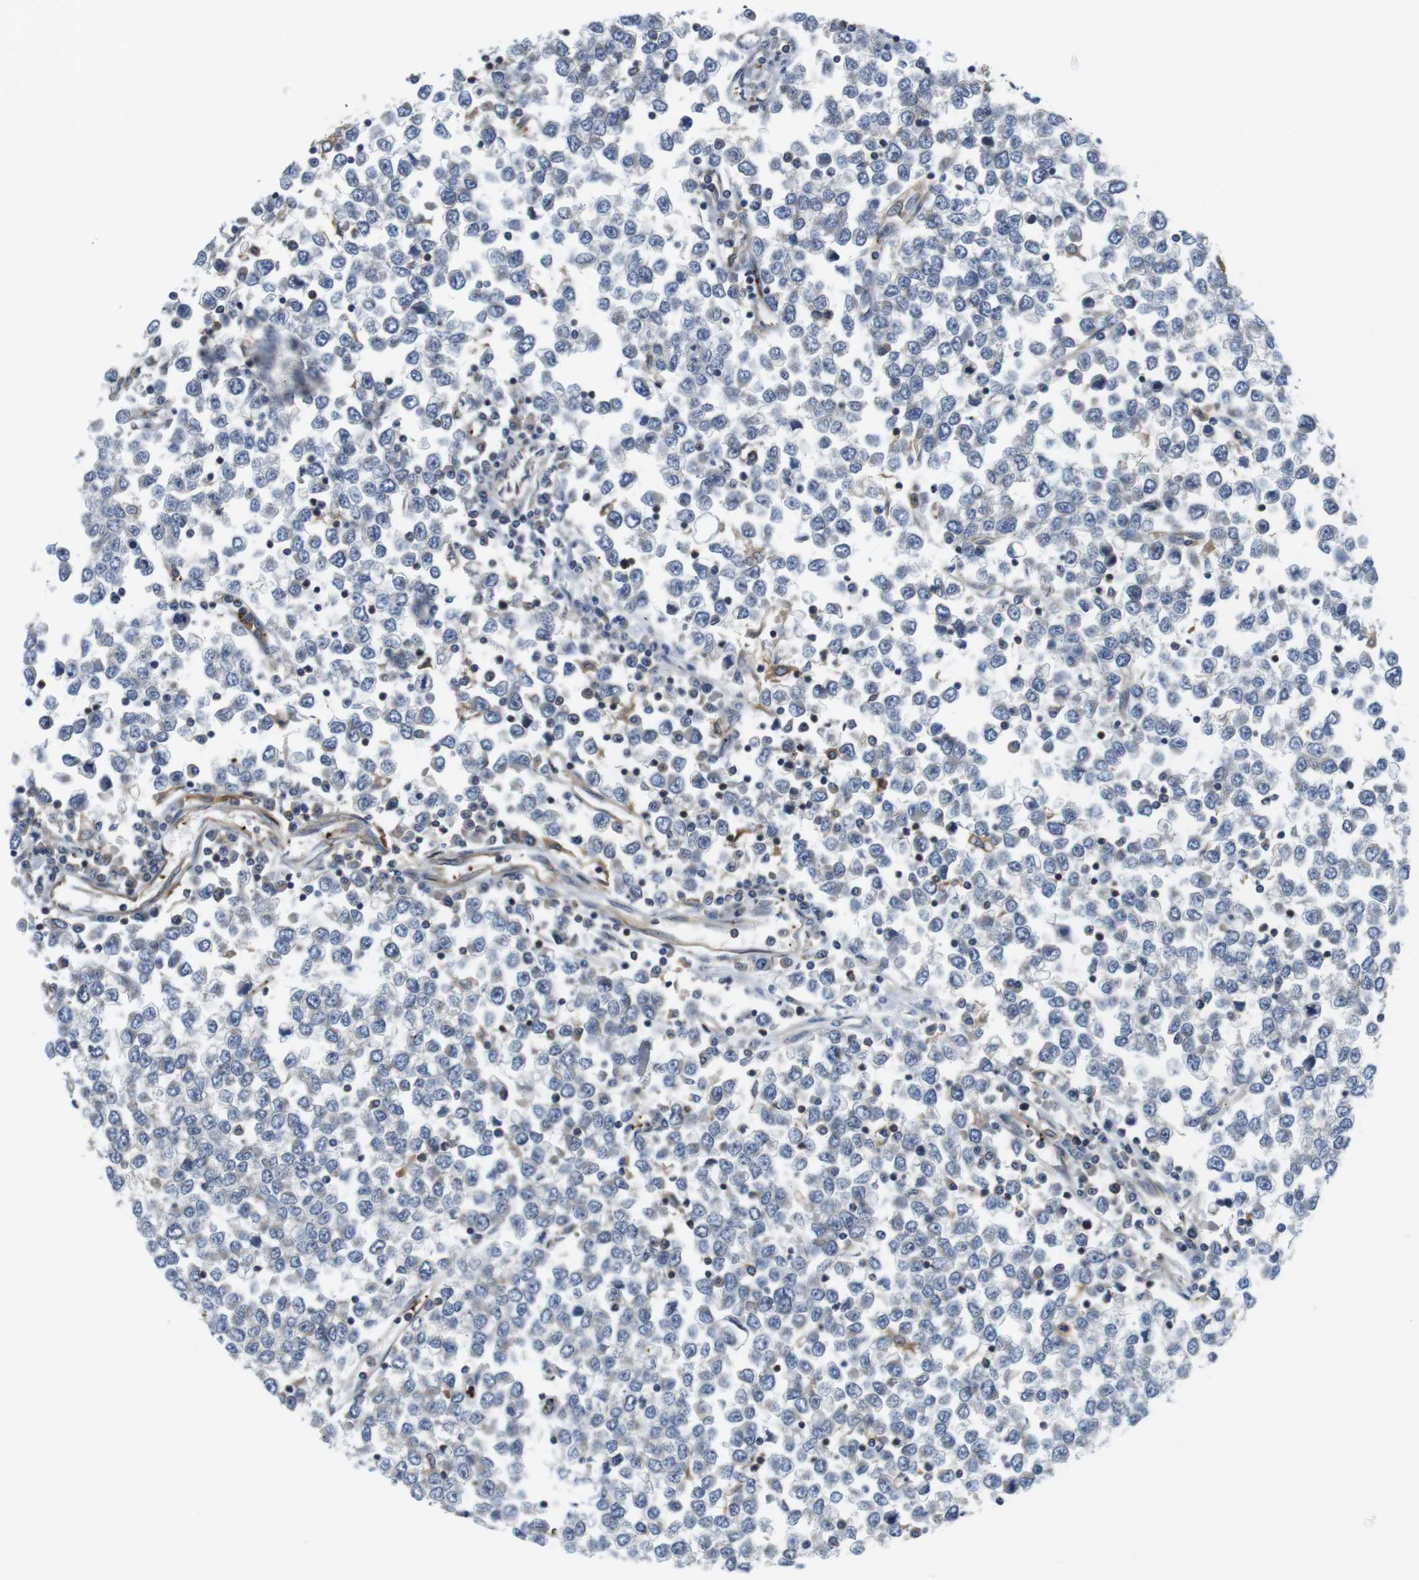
{"staining": {"intensity": "negative", "quantity": "none", "location": "none"}, "tissue": "testis cancer", "cell_type": "Tumor cells", "image_type": "cancer", "snomed": [{"axis": "morphology", "description": "Seminoma, NOS"}, {"axis": "topography", "description": "Testis"}], "caption": "Immunohistochemistry photomicrograph of seminoma (testis) stained for a protein (brown), which reveals no positivity in tumor cells. Brightfield microscopy of IHC stained with DAB (3,3'-diaminobenzidine) (brown) and hematoxylin (blue), captured at high magnification.", "gene": "HERPUD2", "patient": {"sex": "male", "age": 65}}